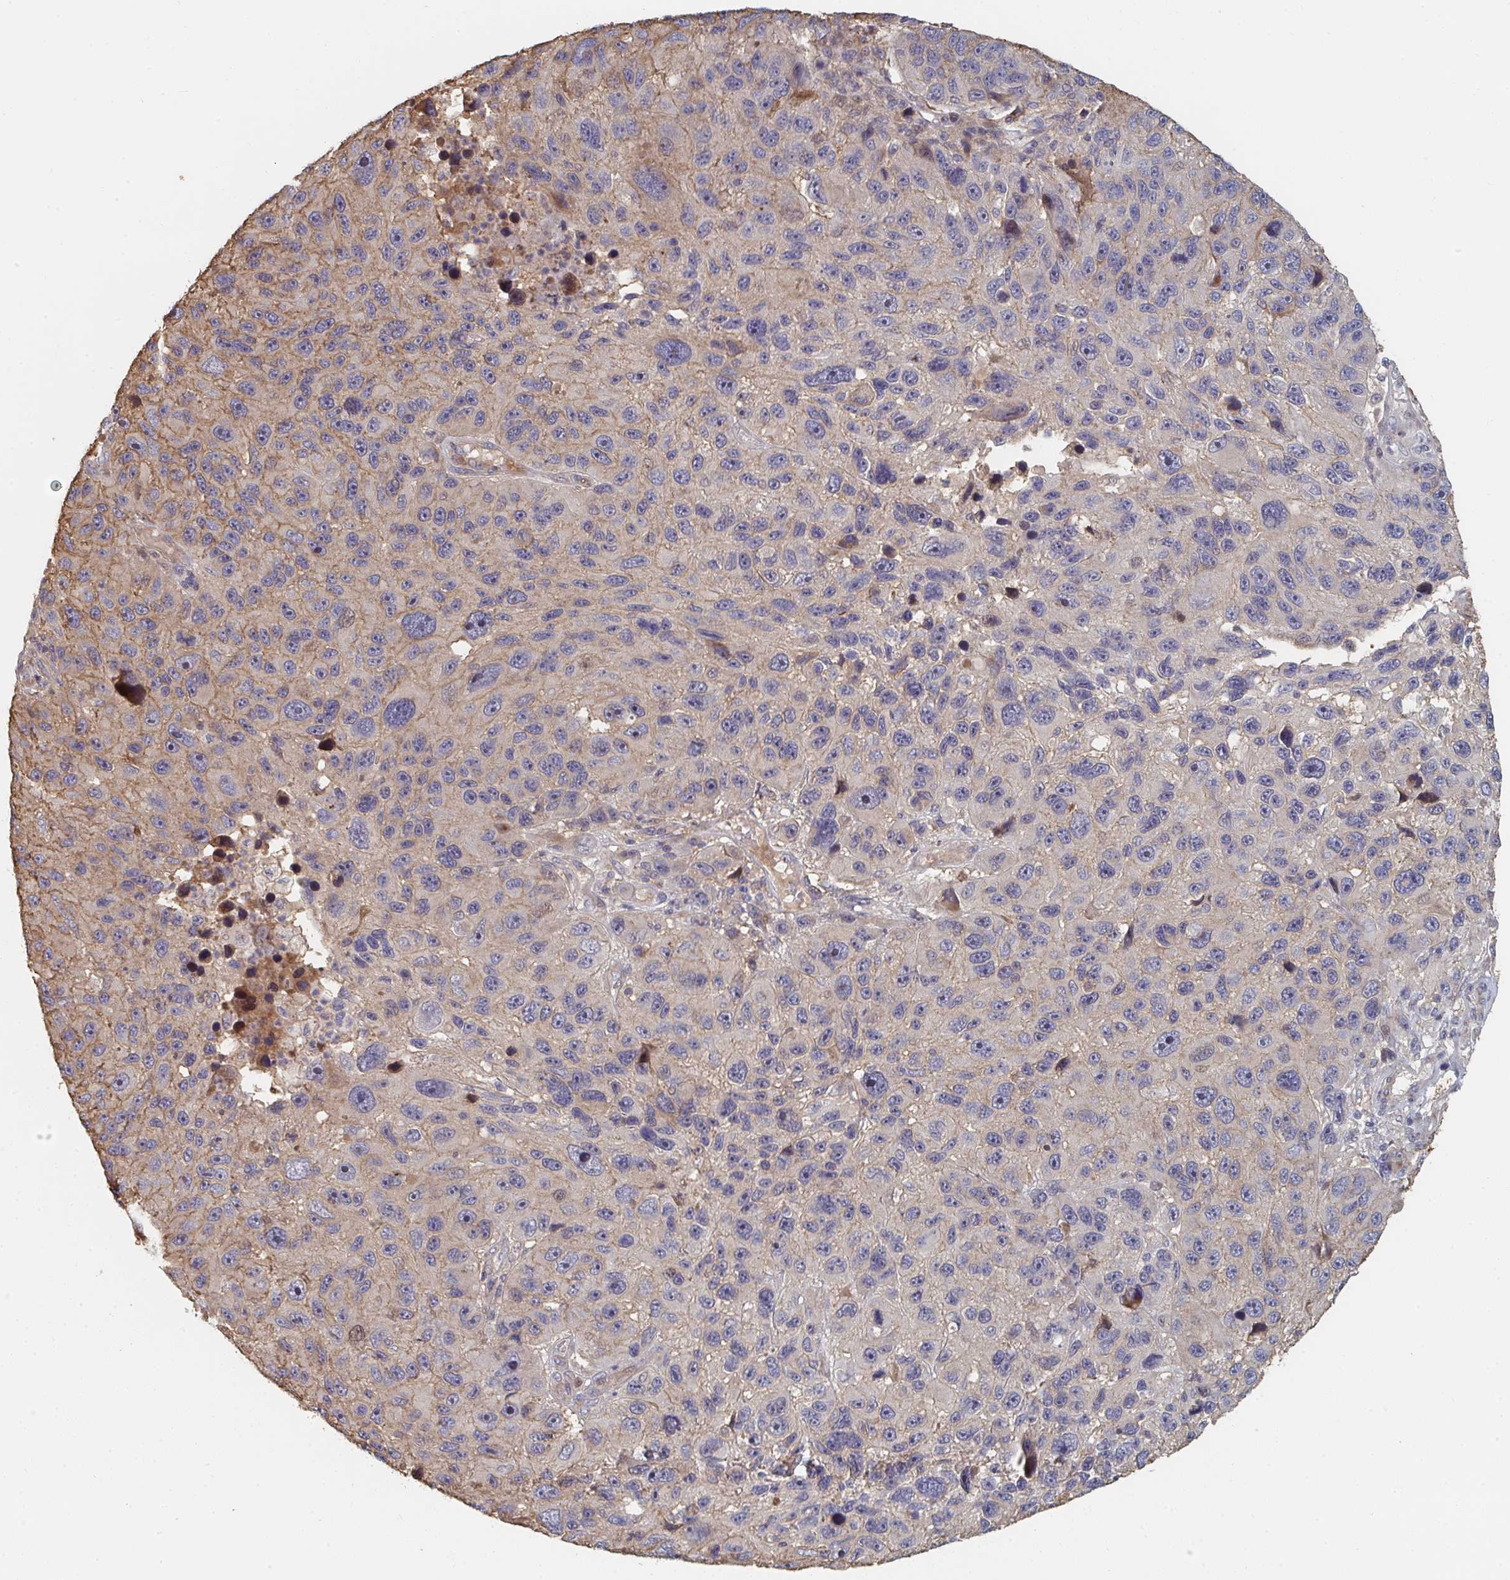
{"staining": {"intensity": "weak", "quantity": "<25%", "location": "cytoplasmic/membranous"}, "tissue": "melanoma", "cell_type": "Tumor cells", "image_type": "cancer", "snomed": [{"axis": "morphology", "description": "Malignant melanoma, NOS"}, {"axis": "topography", "description": "Skin"}], "caption": "Immunohistochemistry of human melanoma exhibits no staining in tumor cells.", "gene": "PTEN", "patient": {"sex": "male", "age": 53}}